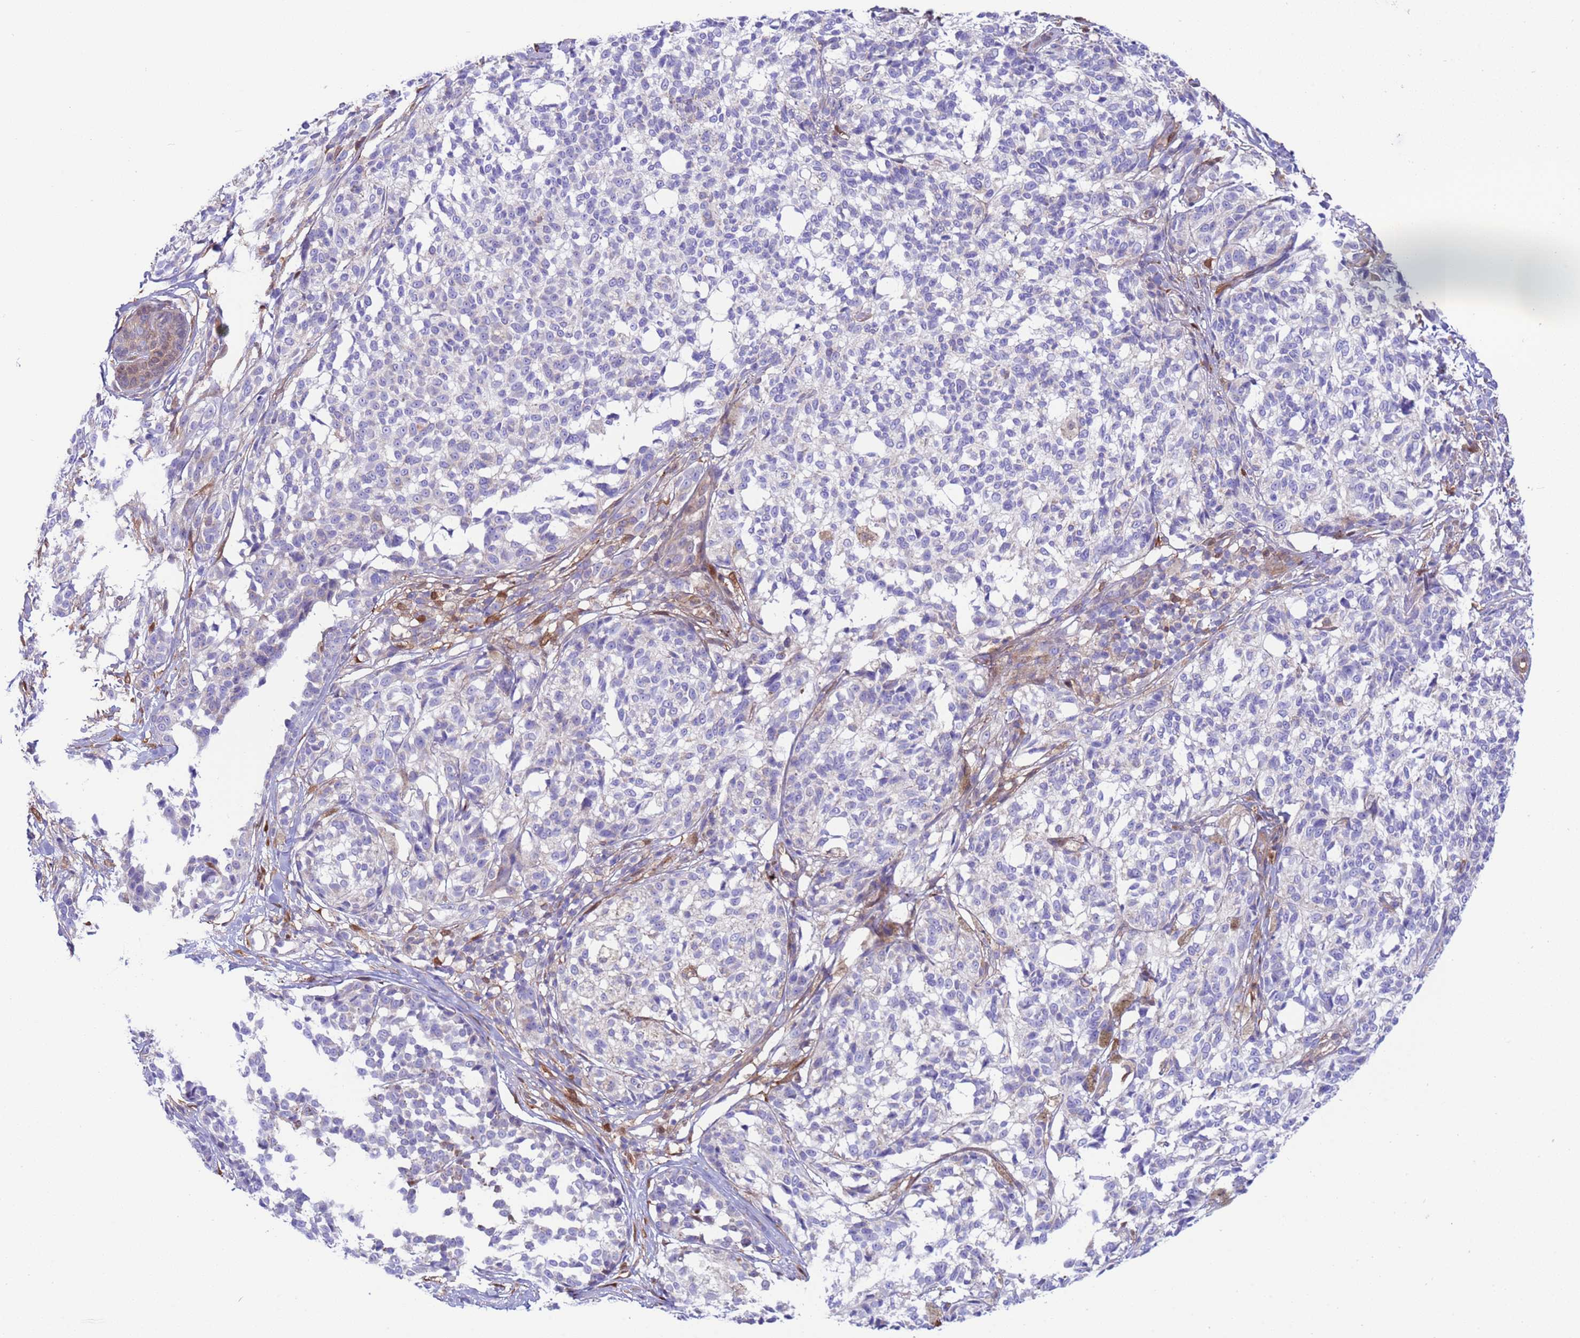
{"staining": {"intensity": "negative", "quantity": "none", "location": "none"}, "tissue": "melanoma", "cell_type": "Tumor cells", "image_type": "cancer", "snomed": [{"axis": "morphology", "description": "Malignant melanoma, NOS"}, {"axis": "topography", "description": "Skin of upper extremity"}], "caption": "A photomicrograph of malignant melanoma stained for a protein reveals no brown staining in tumor cells. (DAB immunohistochemistry visualized using brightfield microscopy, high magnification).", "gene": "C6orf47", "patient": {"sex": "male", "age": 40}}